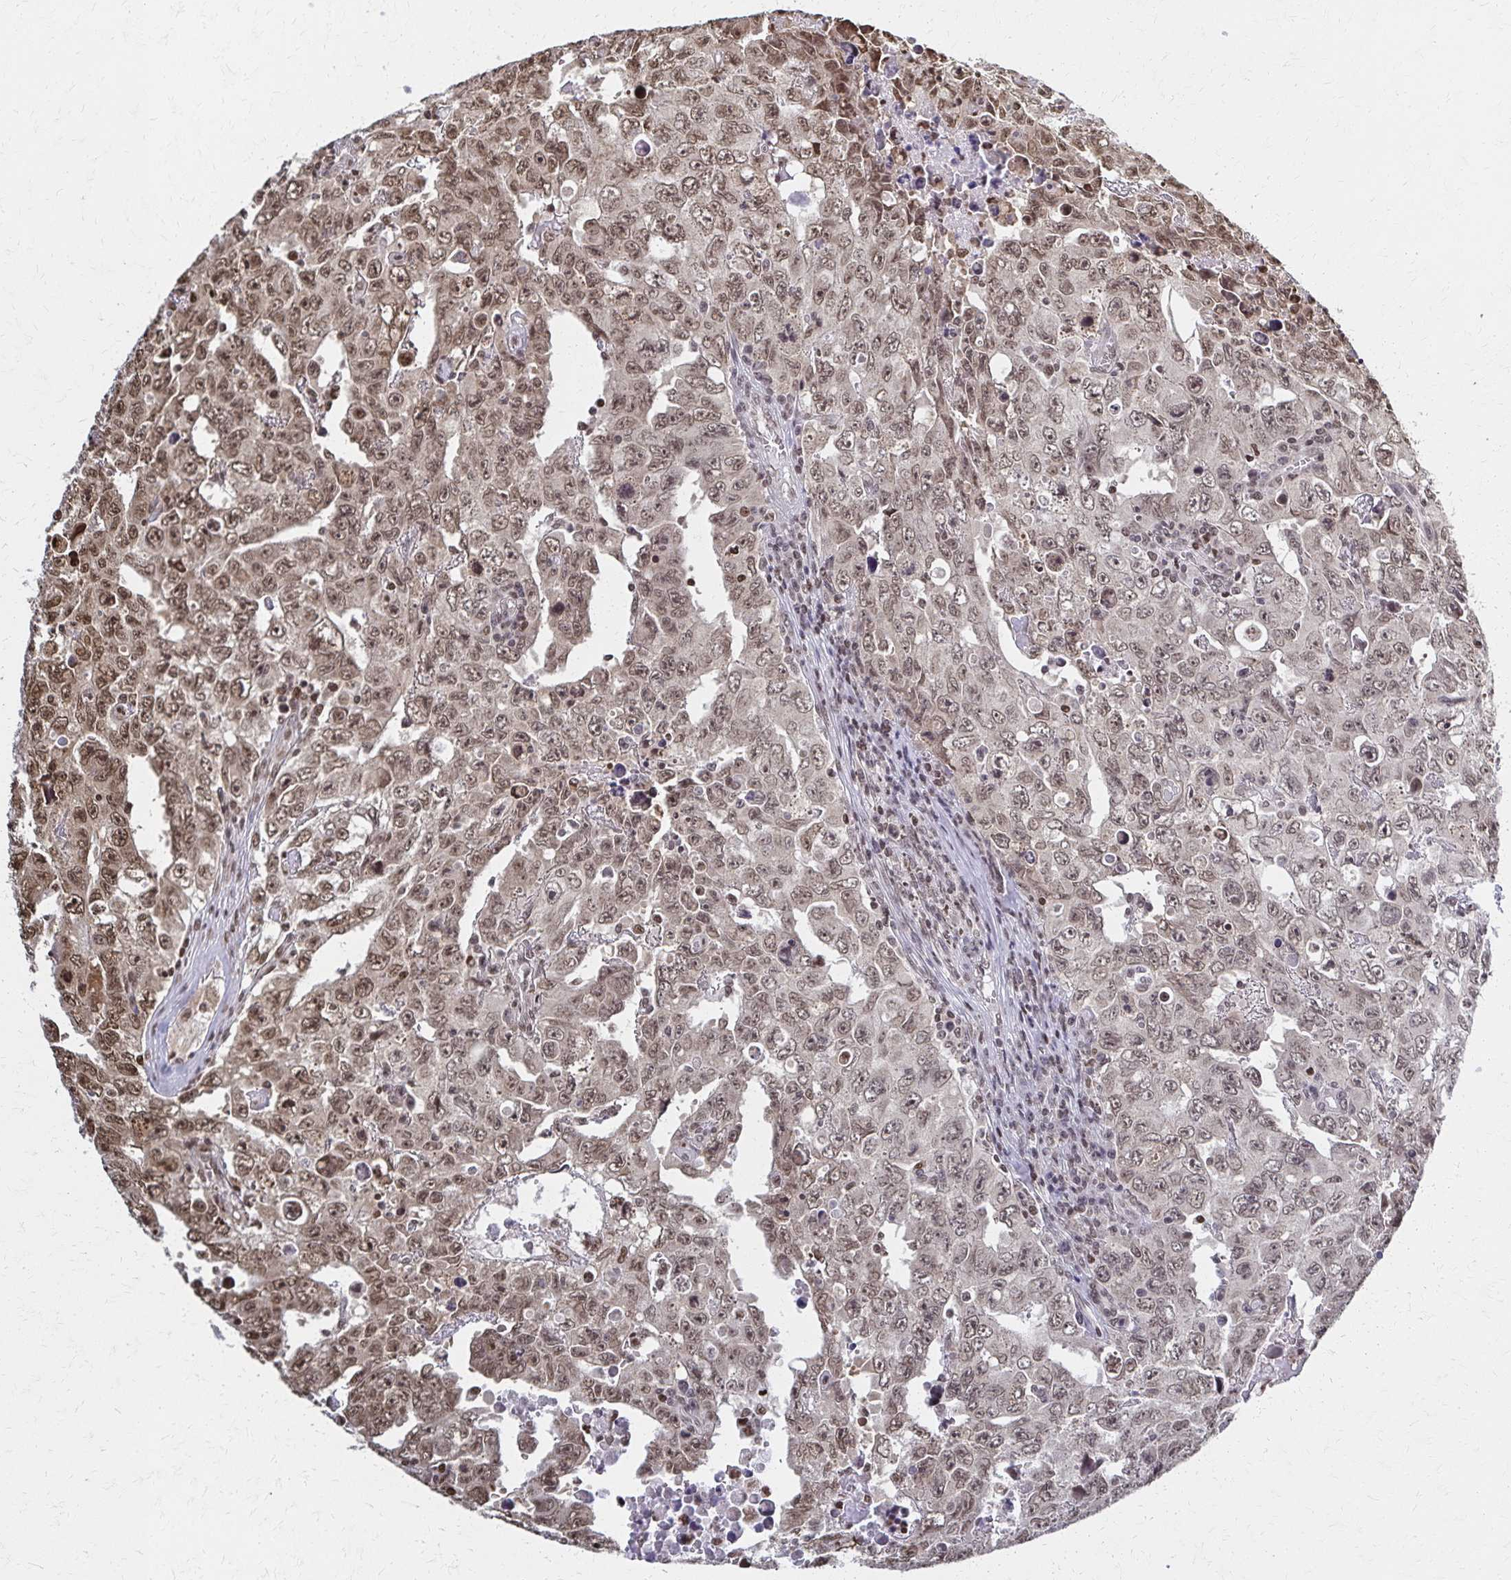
{"staining": {"intensity": "moderate", "quantity": ">75%", "location": "nuclear"}, "tissue": "testis cancer", "cell_type": "Tumor cells", "image_type": "cancer", "snomed": [{"axis": "morphology", "description": "Carcinoma, Embryonal, NOS"}, {"axis": "topography", "description": "Testis"}], "caption": "High-magnification brightfield microscopy of testis cancer (embryonal carcinoma) stained with DAB (3,3'-diaminobenzidine) (brown) and counterstained with hematoxylin (blue). tumor cells exhibit moderate nuclear positivity is seen in about>75% of cells.", "gene": "HOXA9", "patient": {"sex": "male", "age": 24}}